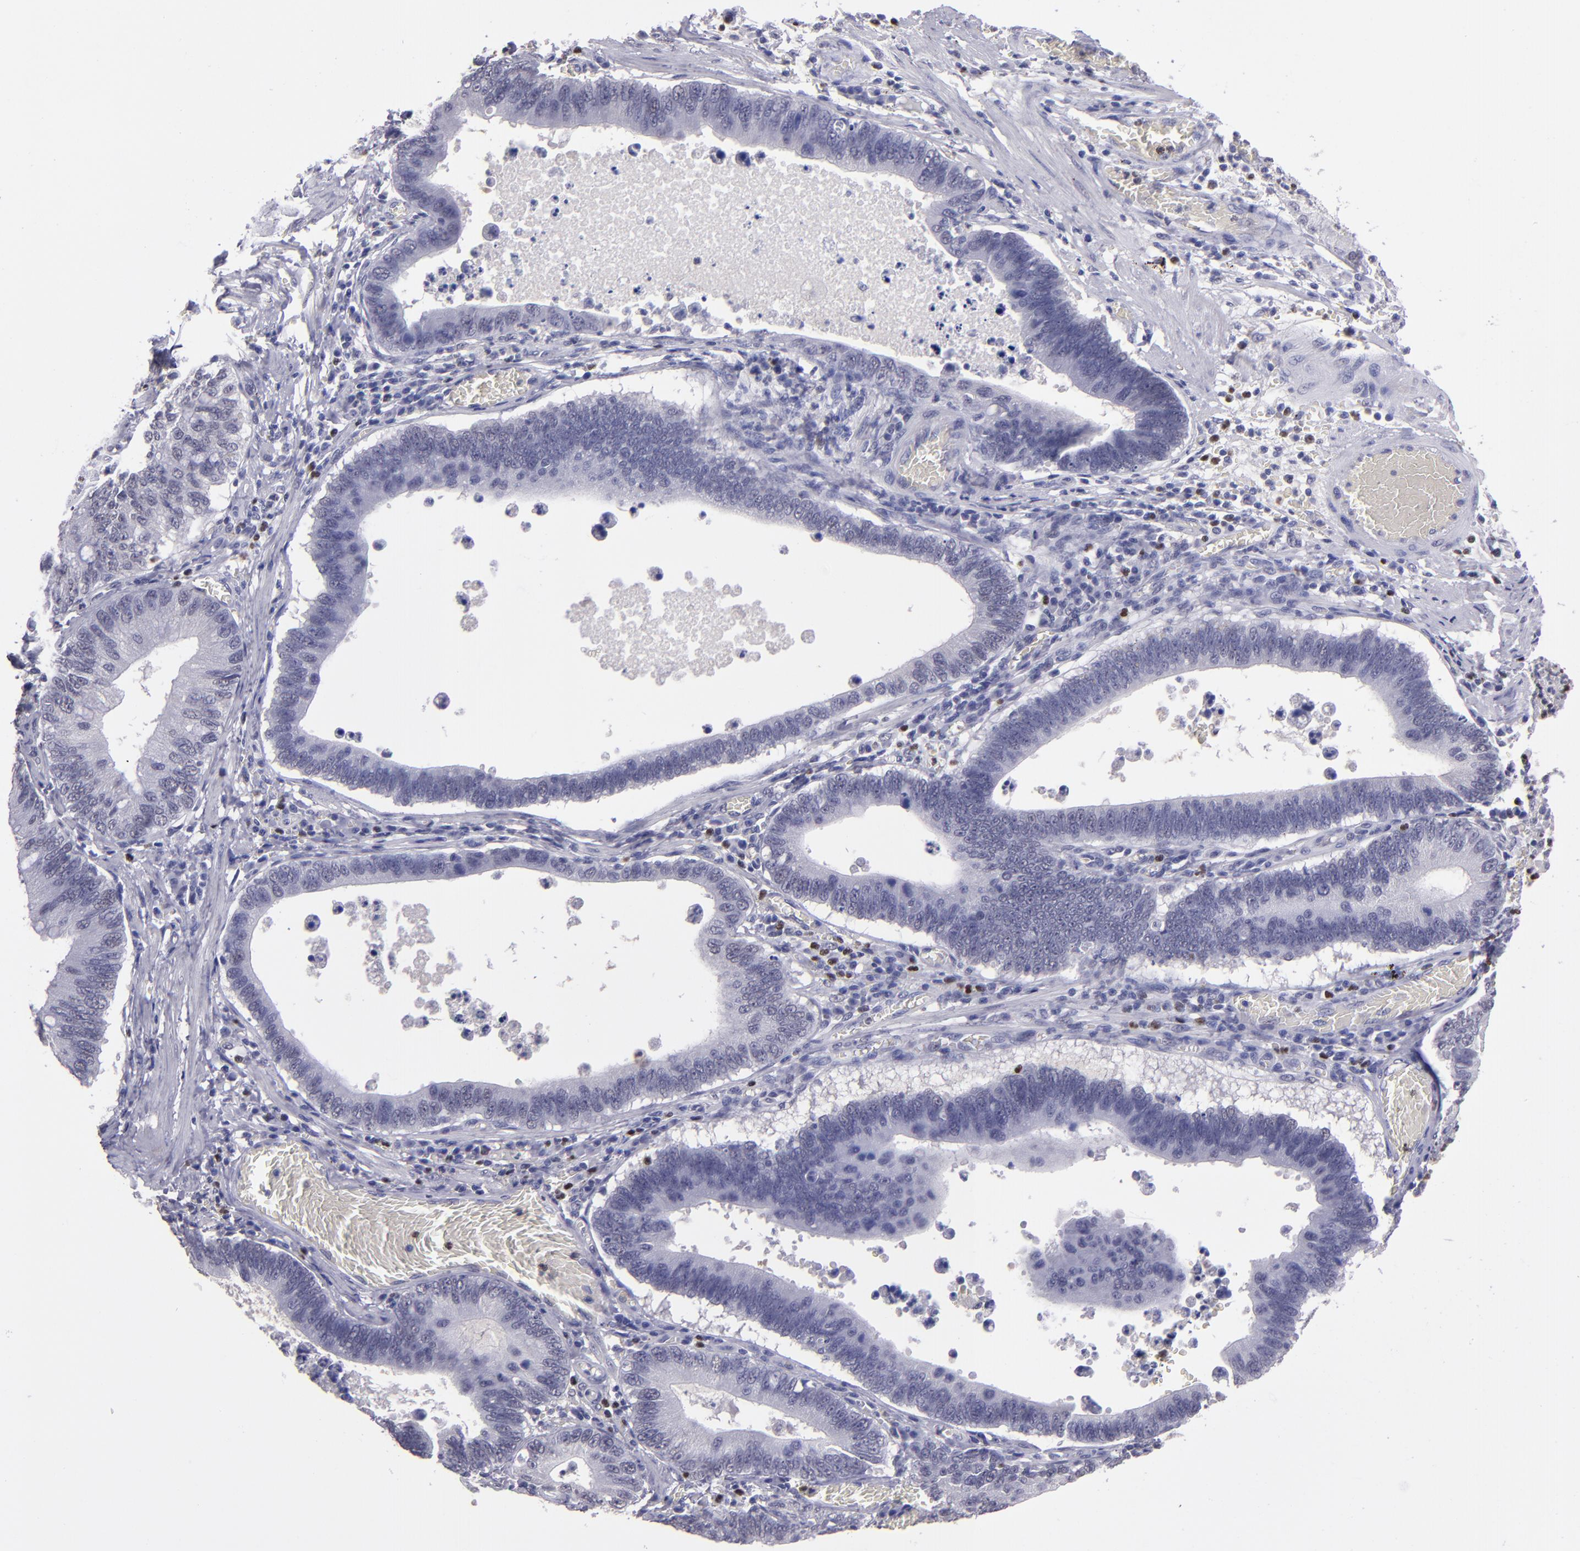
{"staining": {"intensity": "negative", "quantity": "none", "location": "none"}, "tissue": "stomach cancer", "cell_type": "Tumor cells", "image_type": "cancer", "snomed": [{"axis": "morphology", "description": "Adenocarcinoma, NOS"}, {"axis": "topography", "description": "Stomach"}, {"axis": "topography", "description": "Gastric cardia"}], "caption": "High magnification brightfield microscopy of stomach cancer (adenocarcinoma) stained with DAB (3,3'-diaminobenzidine) (brown) and counterstained with hematoxylin (blue): tumor cells show no significant staining. The staining is performed using DAB (3,3'-diaminobenzidine) brown chromogen with nuclei counter-stained in using hematoxylin.", "gene": "CEBPE", "patient": {"sex": "male", "age": 59}}